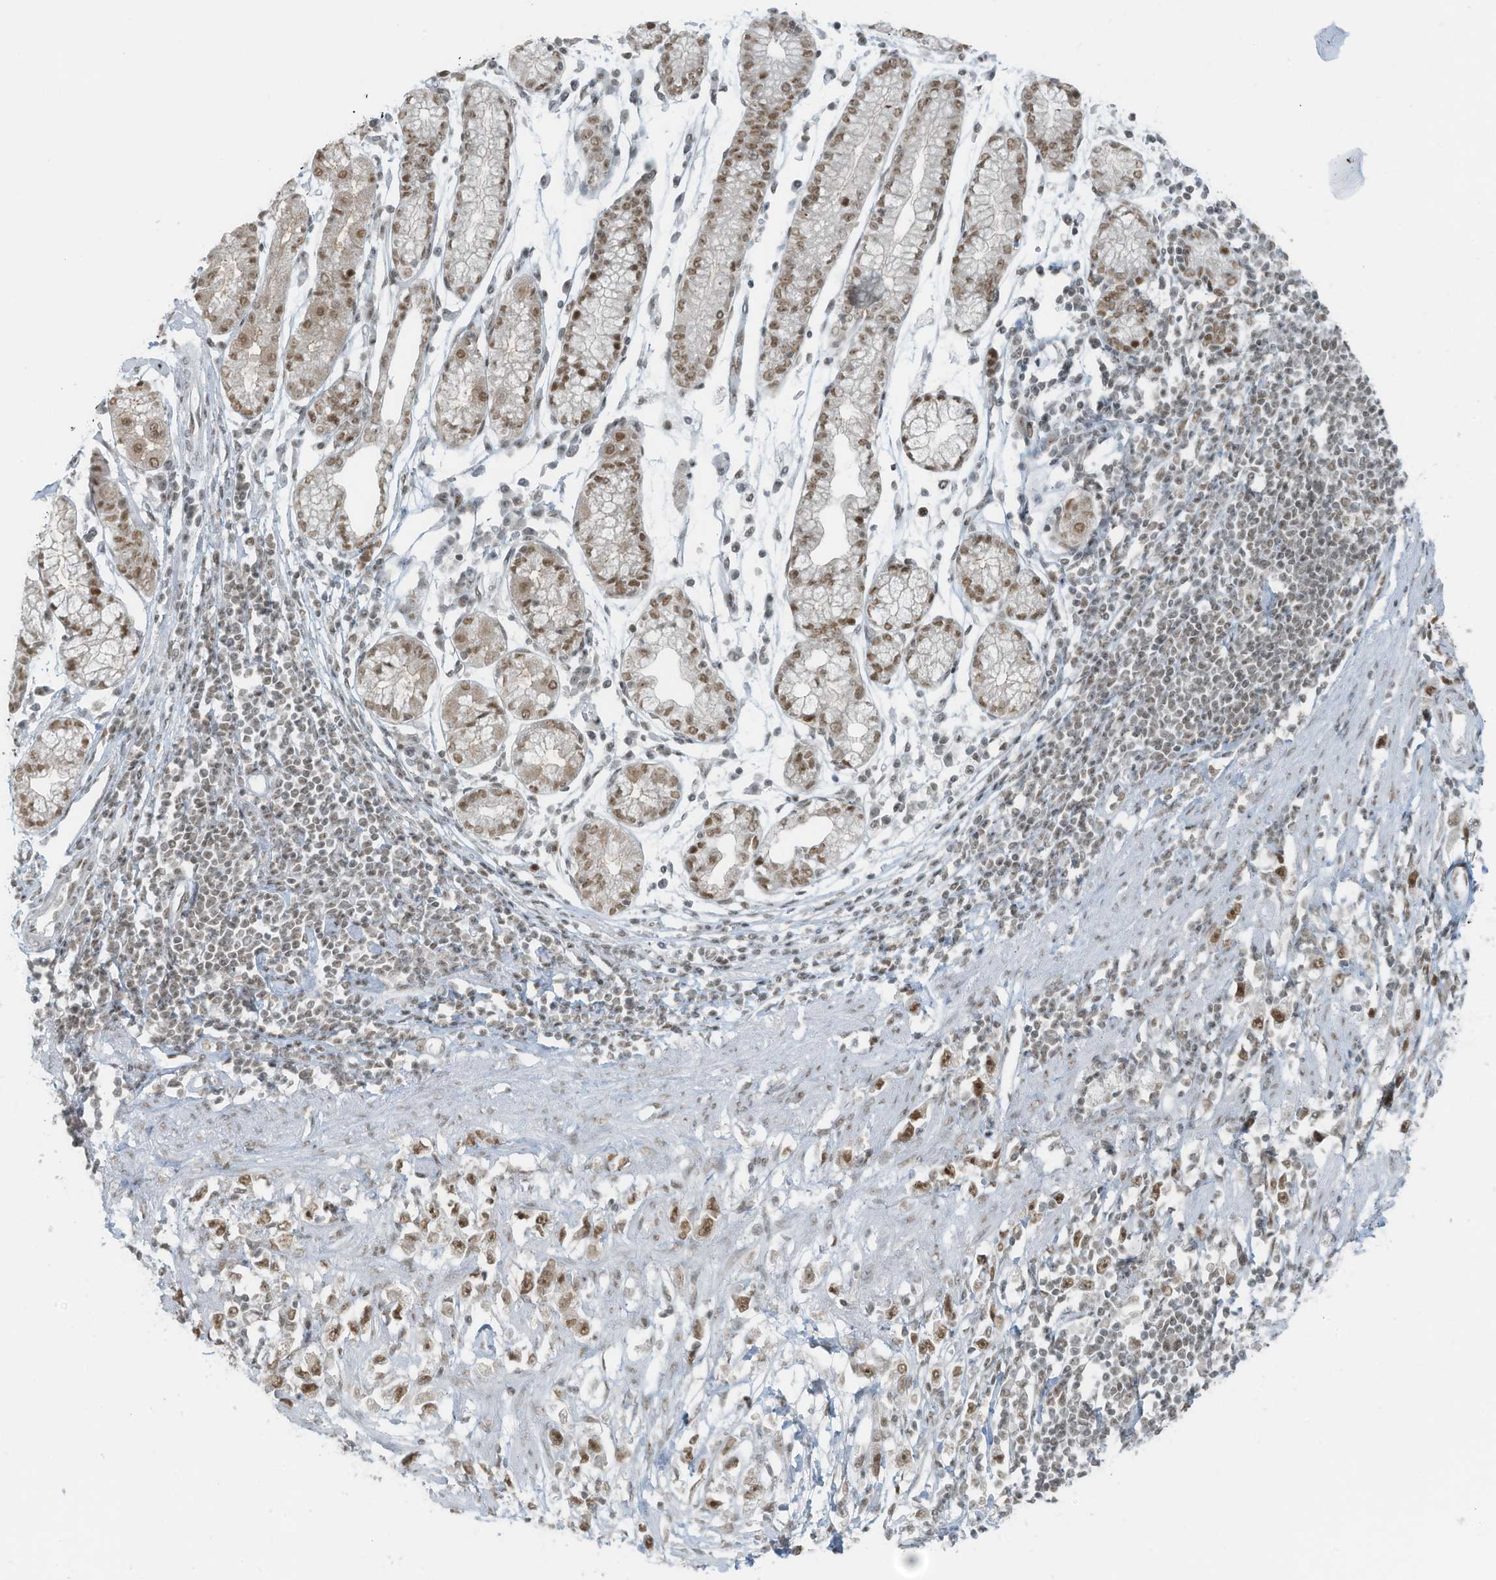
{"staining": {"intensity": "moderate", "quantity": ">75%", "location": "nuclear"}, "tissue": "stomach cancer", "cell_type": "Tumor cells", "image_type": "cancer", "snomed": [{"axis": "morphology", "description": "Adenocarcinoma, NOS"}, {"axis": "topography", "description": "Stomach"}], "caption": "Tumor cells display moderate nuclear positivity in approximately >75% of cells in stomach cancer (adenocarcinoma).", "gene": "WRNIP1", "patient": {"sex": "female", "age": 59}}